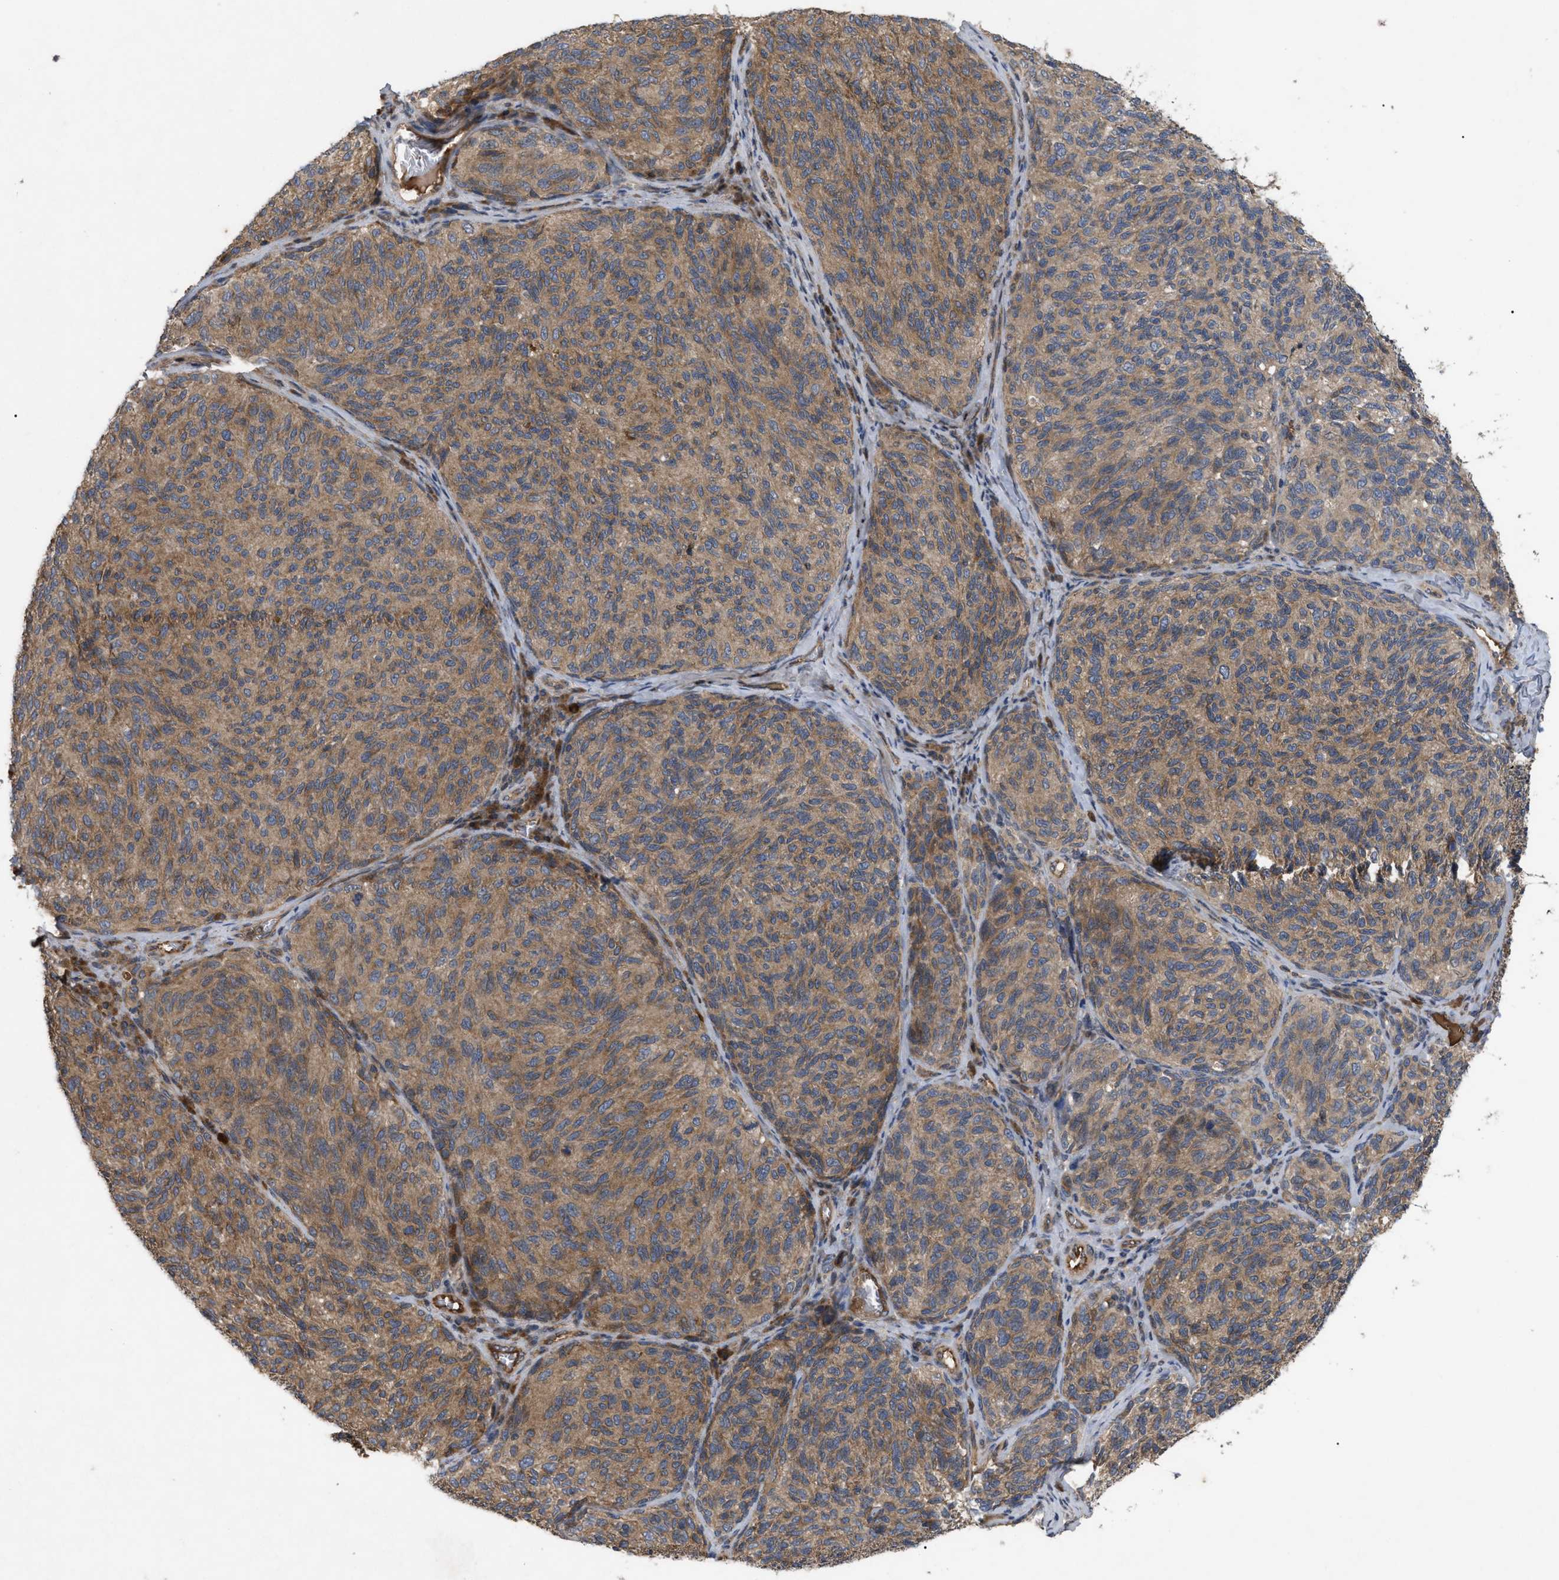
{"staining": {"intensity": "moderate", "quantity": ">75%", "location": "cytoplasmic/membranous"}, "tissue": "melanoma", "cell_type": "Tumor cells", "image_type": "cancer", "snomed": [{"axis": "morphology", "description": "Malignant melanoma, NOS"}, {"axis": "topography", "description": "Skin"}], "caption": "DAB (3,3'-diaminobenzidine) immunohistochemical staining of human melanoma reveals moderate cytoplasmic/membranous protein positivity in about >75% of tumor cells. (DAB IHC, brown staining for protein, blue staining for nuclei).", "gene": "RAB2A", "patient": {"sex": "female", "age": 73}}